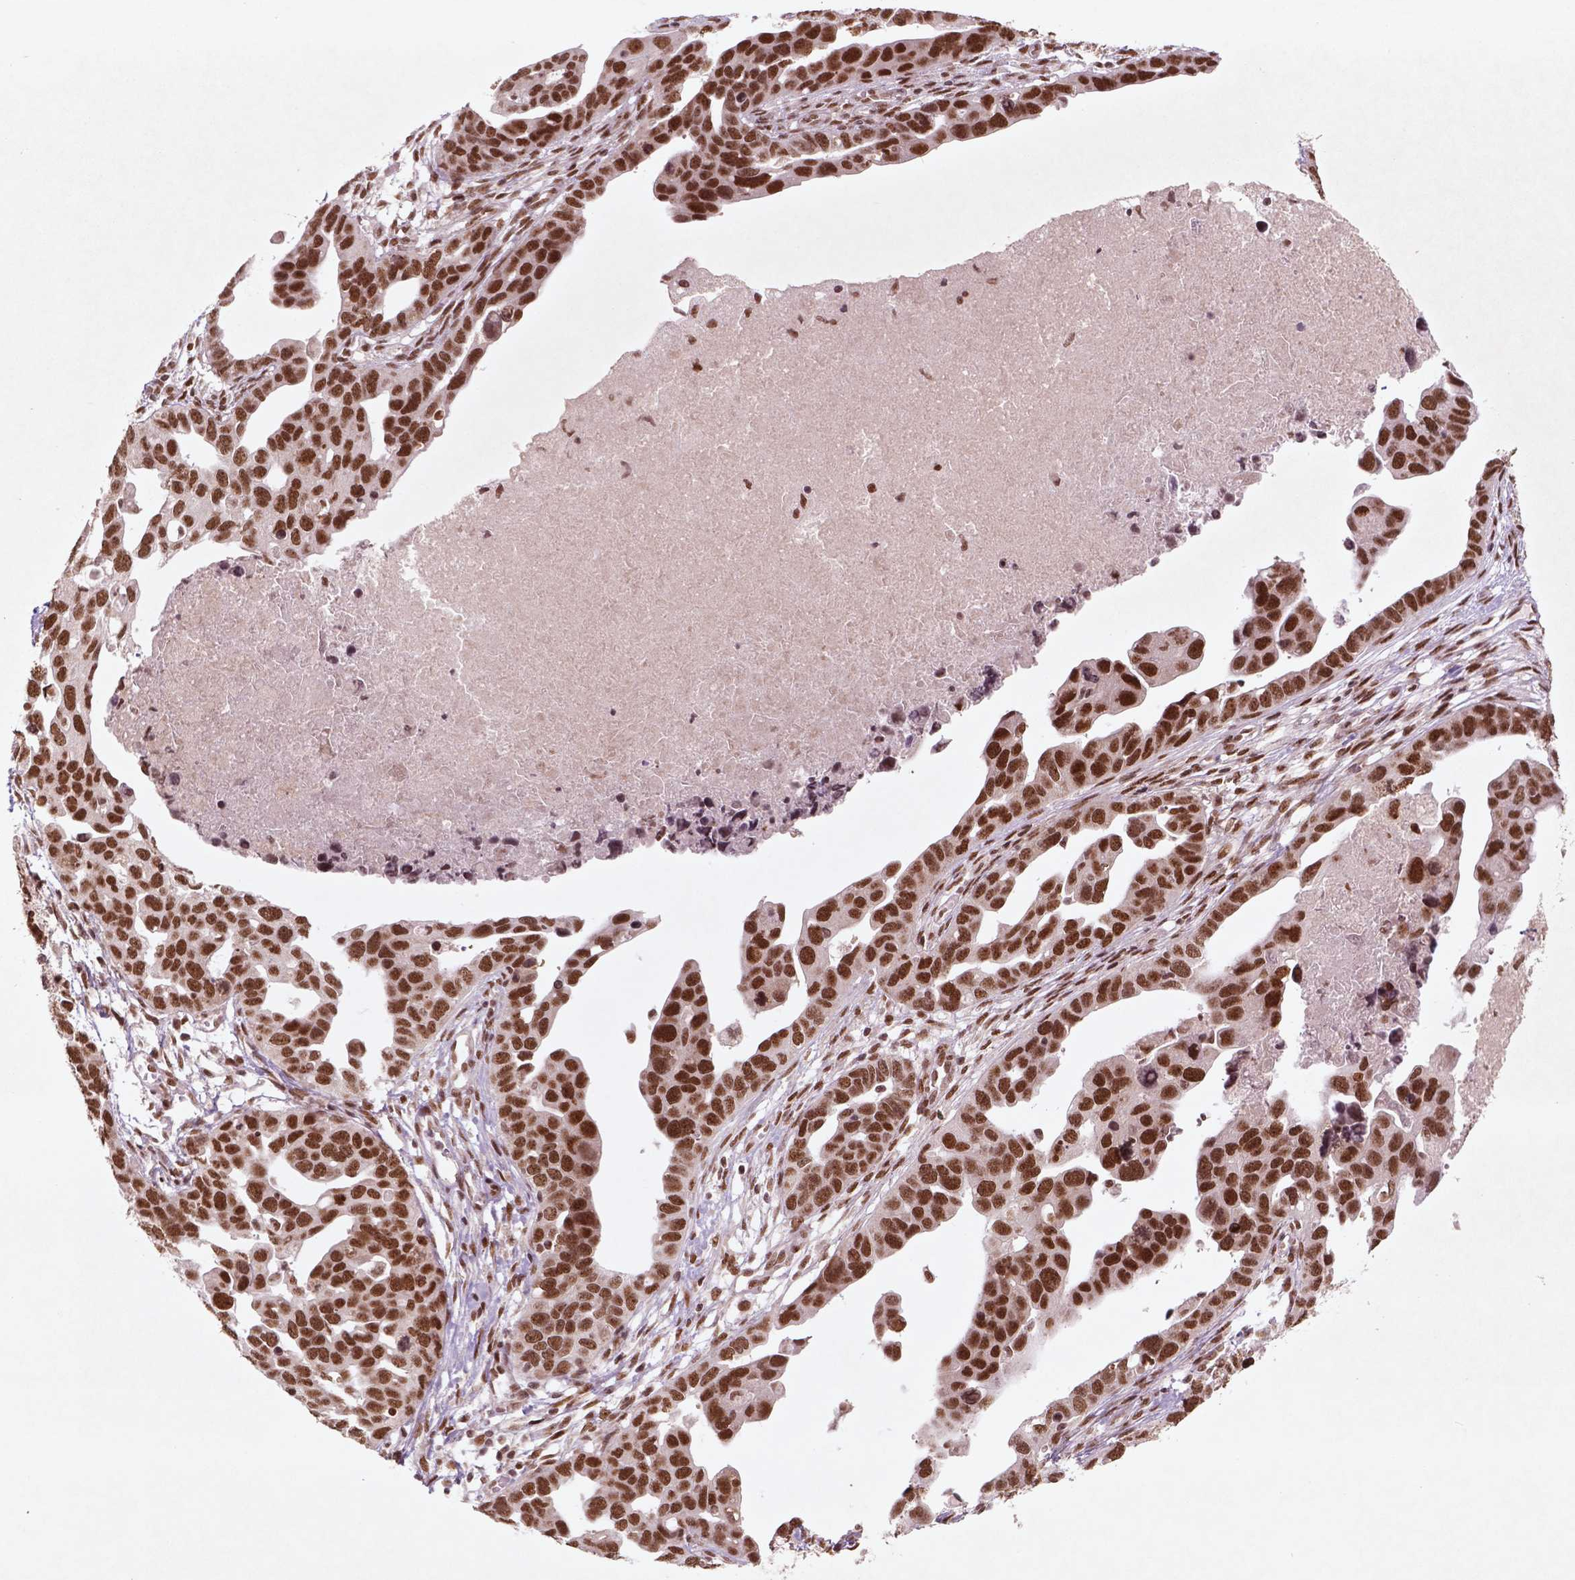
{"staining": {"intensity": "strong", "quantity": ">75%", "location": "nuclear"}, "tissue": "ovarian cancer", "cell_type": "Tumor cells", "image_type": "cancer", "snomed": [{"axis": "morphology", "description": "Cystadenocarcinoma, serous, NOS"}, {"axis": "topography", "description": "Ovary"}], "caption": "An immunohistochemistry histopathology image of neoplastic tissue is shown. Protein staining in brown shows strong nuclear positivity in ovarian cancer (serous cystadenocarcinoma) within tumor cells. The protein of interest is shown in brown color, while the nuclei are stained blue.", "gene": "HMG20B", "patient": {"sex": "female", "age": 54}}